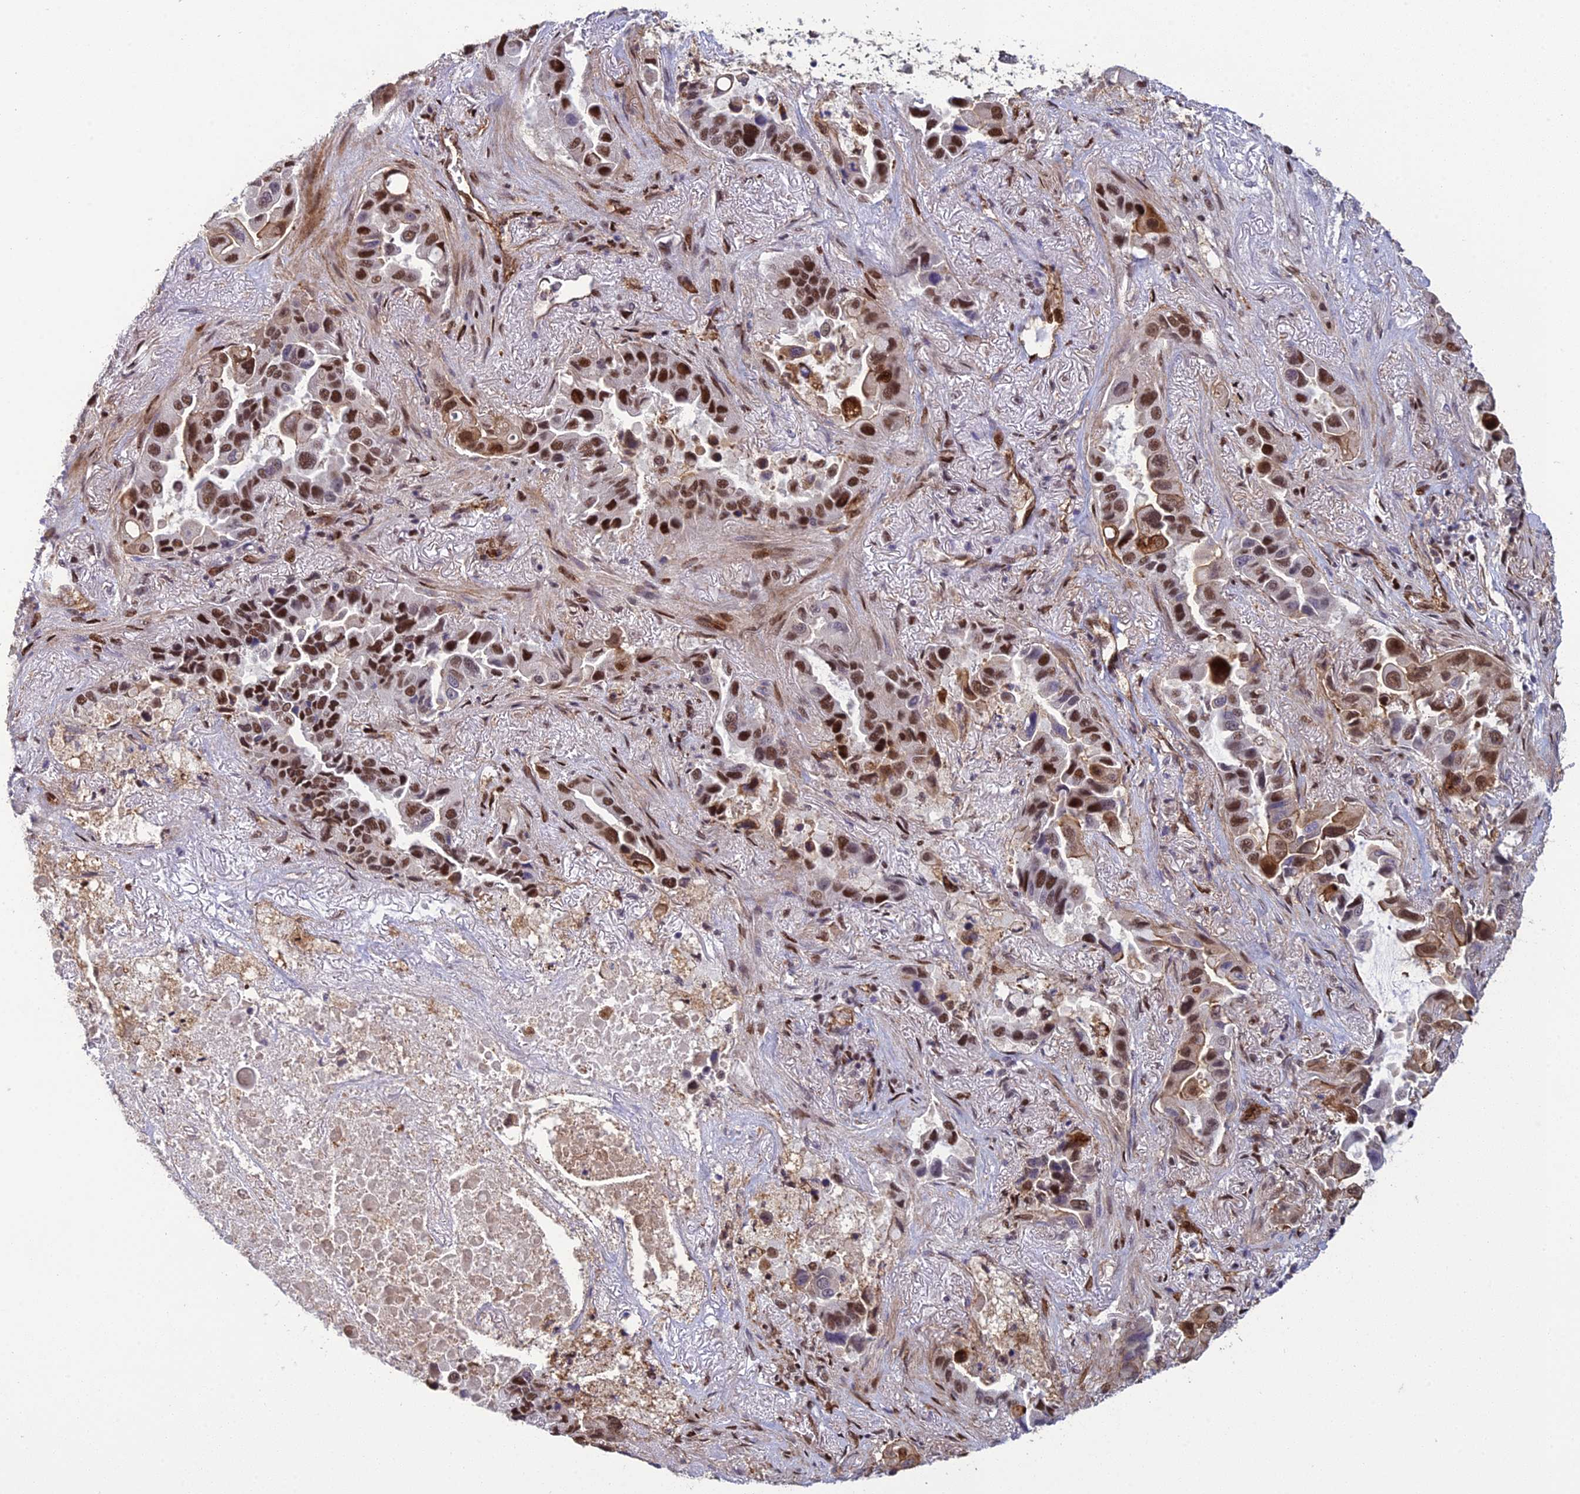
{"staining": {"intensity": "strong", "quantity": "25%-75%", "location": "nuclear"}, "tissue": "lung cancer", "cell_type": "Tumor cells", "image_type": "cancer", "snomed": [{"axis": "morphology", "description": "Adenocarcinoma, NOS"}, {"axis": "topography", "description": "Lung"}], "caption": "Brown immunohistochemical staining in human lung cancer (adenocarcinoma) demonstrates strong nuclear positivity in approximately 25%-75% of tumor cells. Nuclei are stained in blue.", "gene": "RANBP3", "patient": {"sex": "male", "age": 64}}